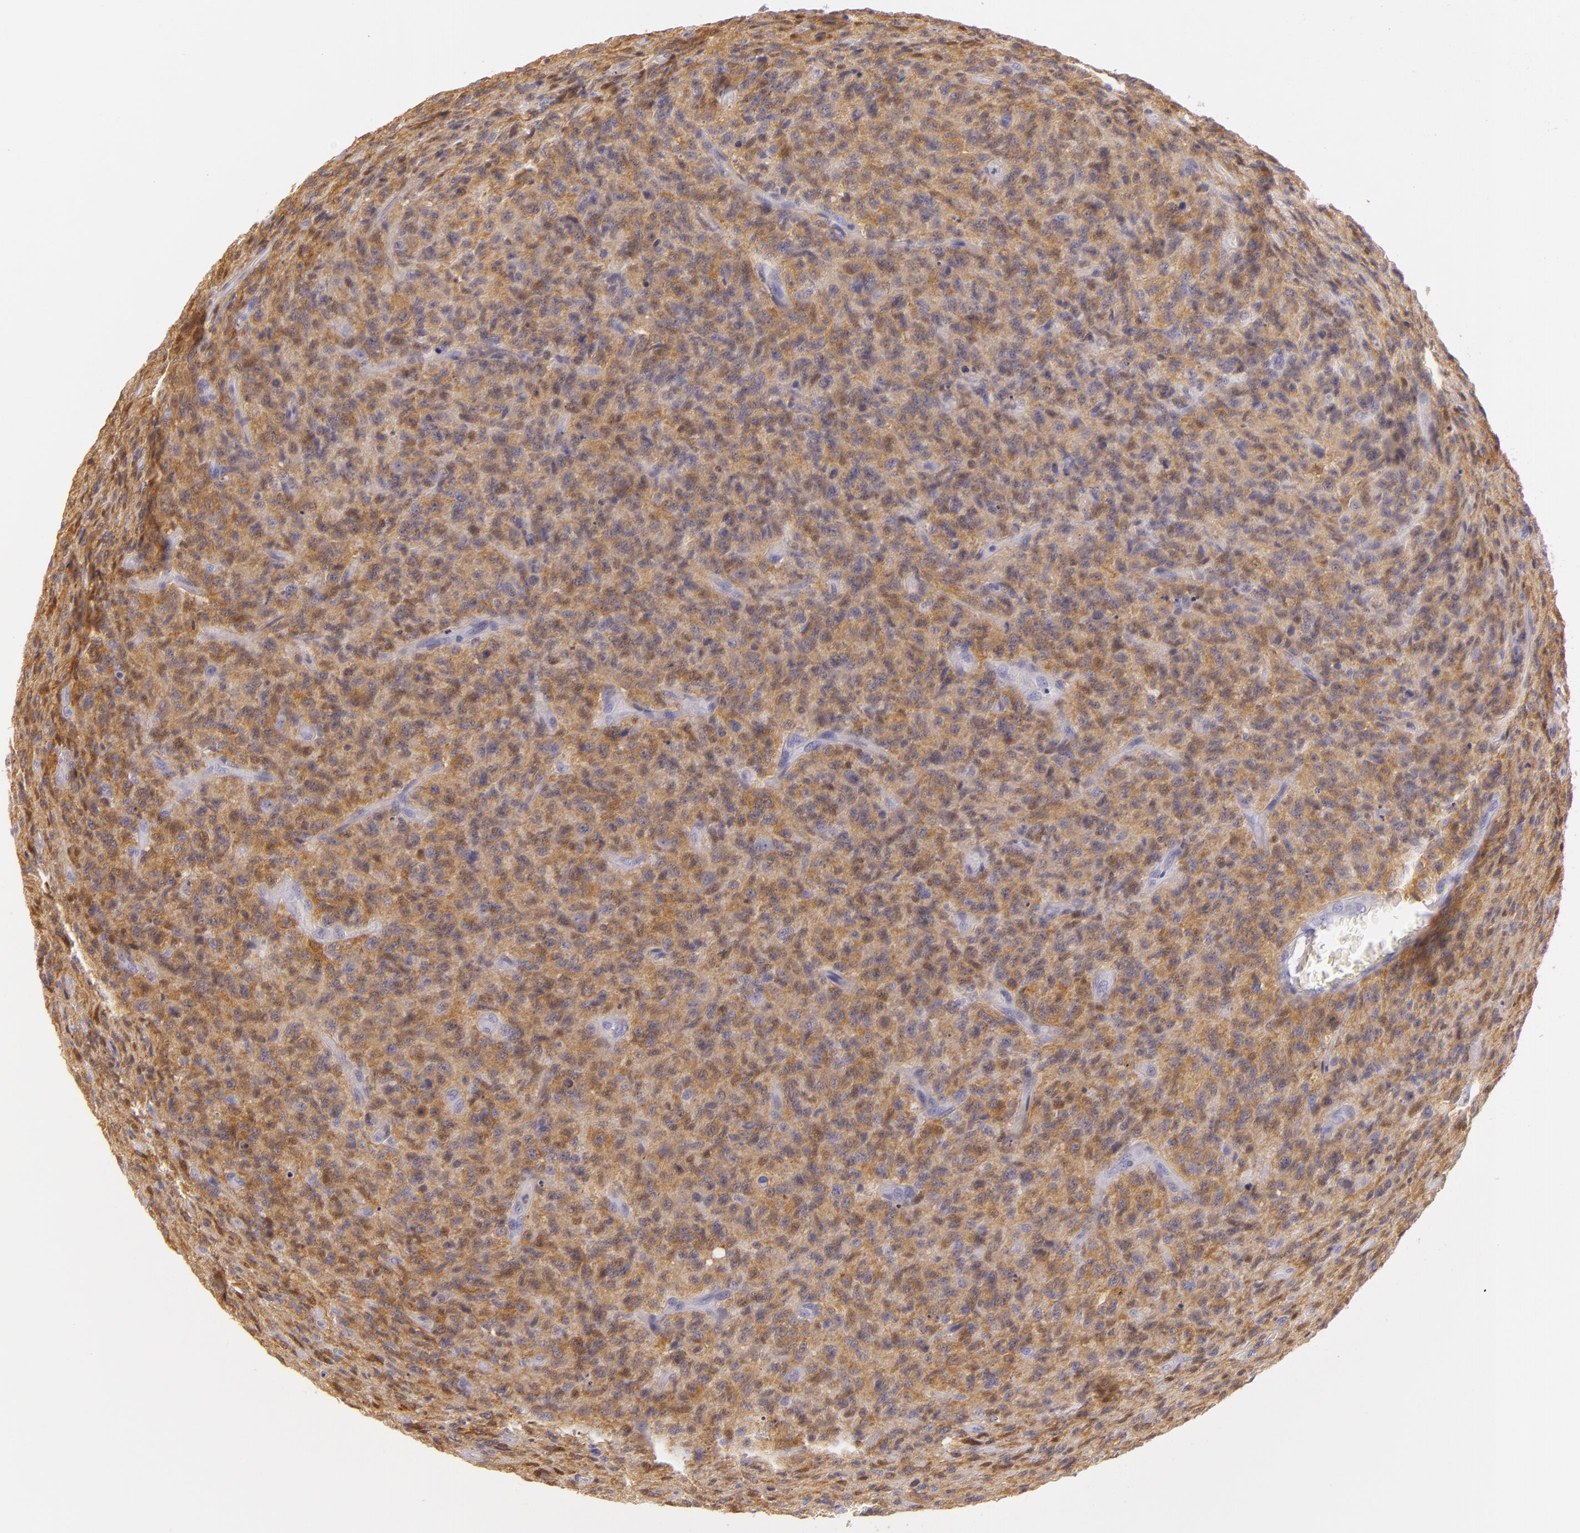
{"staining": {"intensity": "moderate", "quantity": "25%-75%", "location": "cytoplasmic/membranous"}, "tissue": "glioma", "cell_type": "Tumor cells", "image_type": "cancer", "snomed": [{"axis": "morphology", "description": "Glioma, malignant, High grade"}, {"axis": "topography", "description": "Brain"}], "caption": "Immunohistochemistry image of human glioma stained for a protein (brown), which reveals medium levels of moderate cytoplasmic/membranous expression in approximately 25%-75% of tumor cells.", "gene": "CBS", "patient": {"sex": "male", "age": 36}}